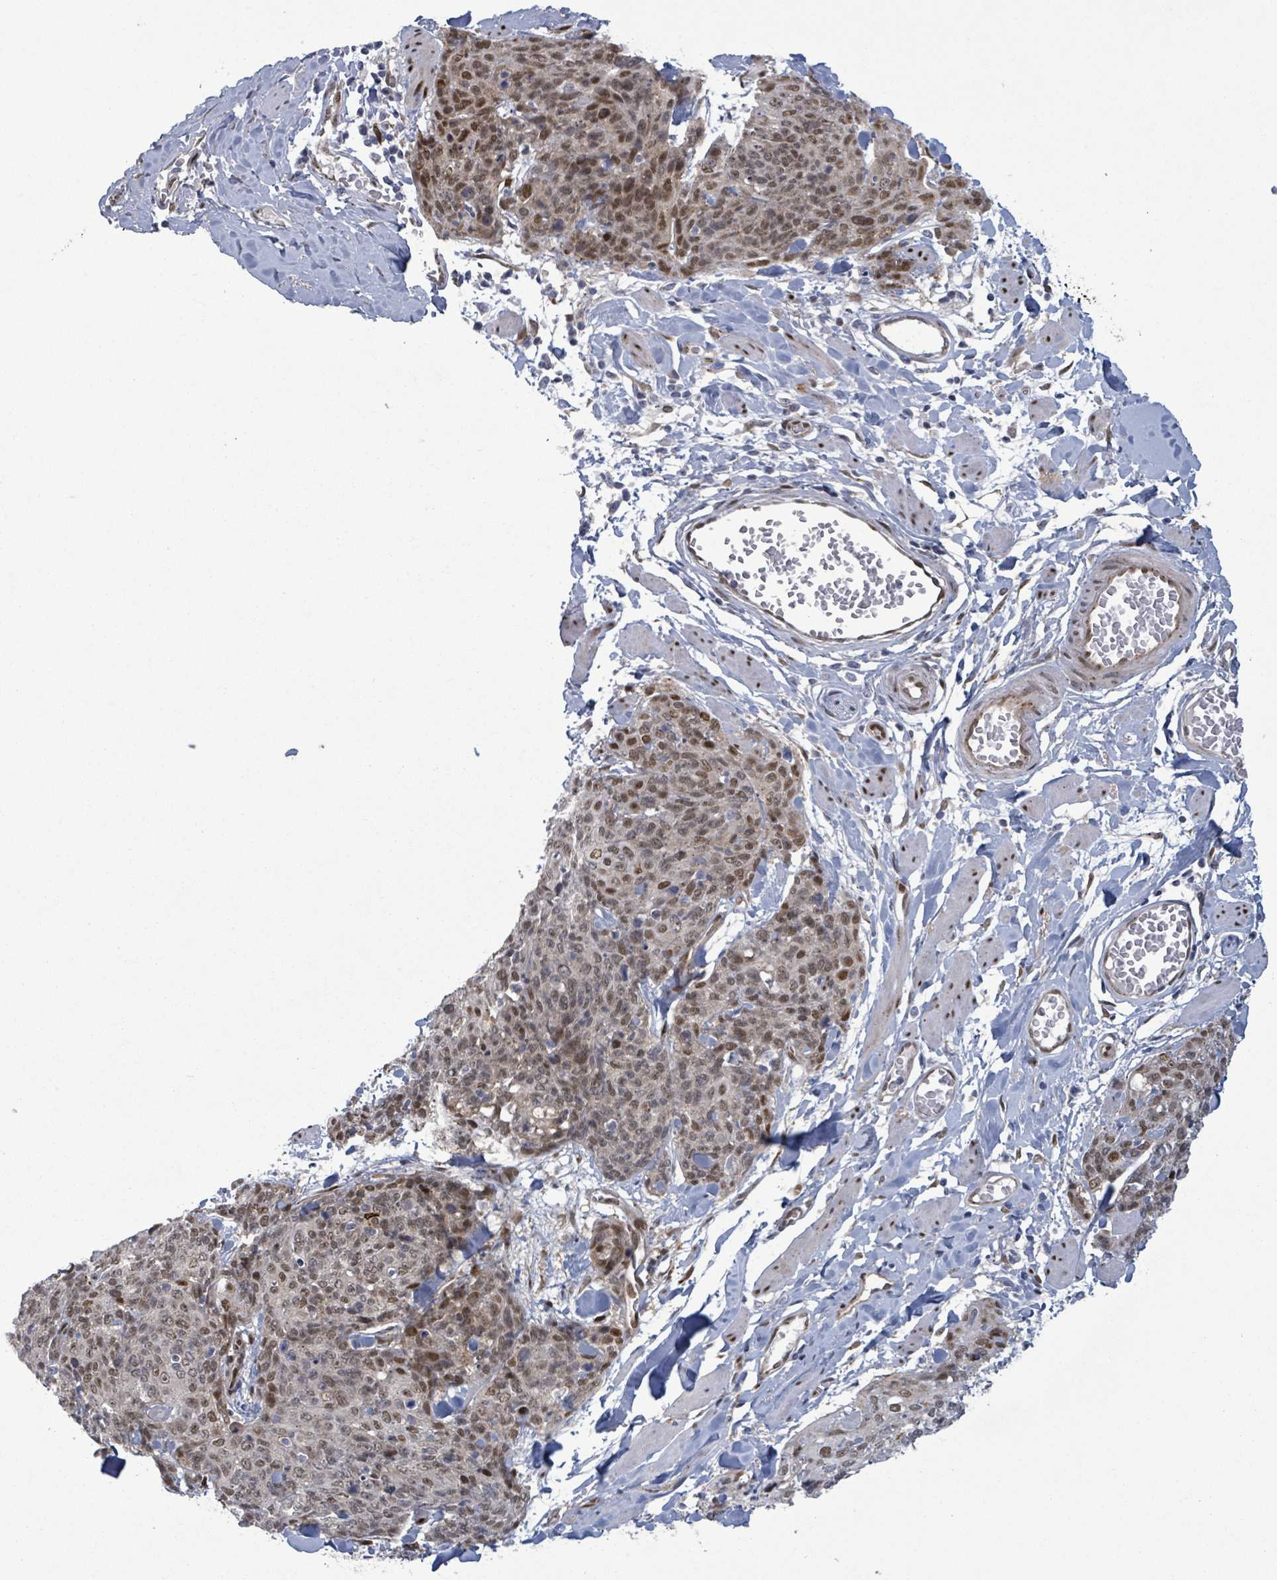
{"staining": {"intensity": "moderate", "quantity": ">75%", "location": "nuclear"}, "tissue": "skin cancer", "cell_type": "Tumor cells", "image_type": "cancer", "snomed": [{"axis": "morphology", "description": "Squamous cell carcinoma, NOS"}, {"axis": "topography", "description": "Skin"}, {"axis": "topography", "description": "Vulva"}], "caption": "Immunohistochemical staining of human squamous cell carcinoma (skin) shows moderate nuclear protein expression in approximately >75% of tumor cells.", "gene": "TUSC1", "patient": {"sex": "female", "age": 85}}